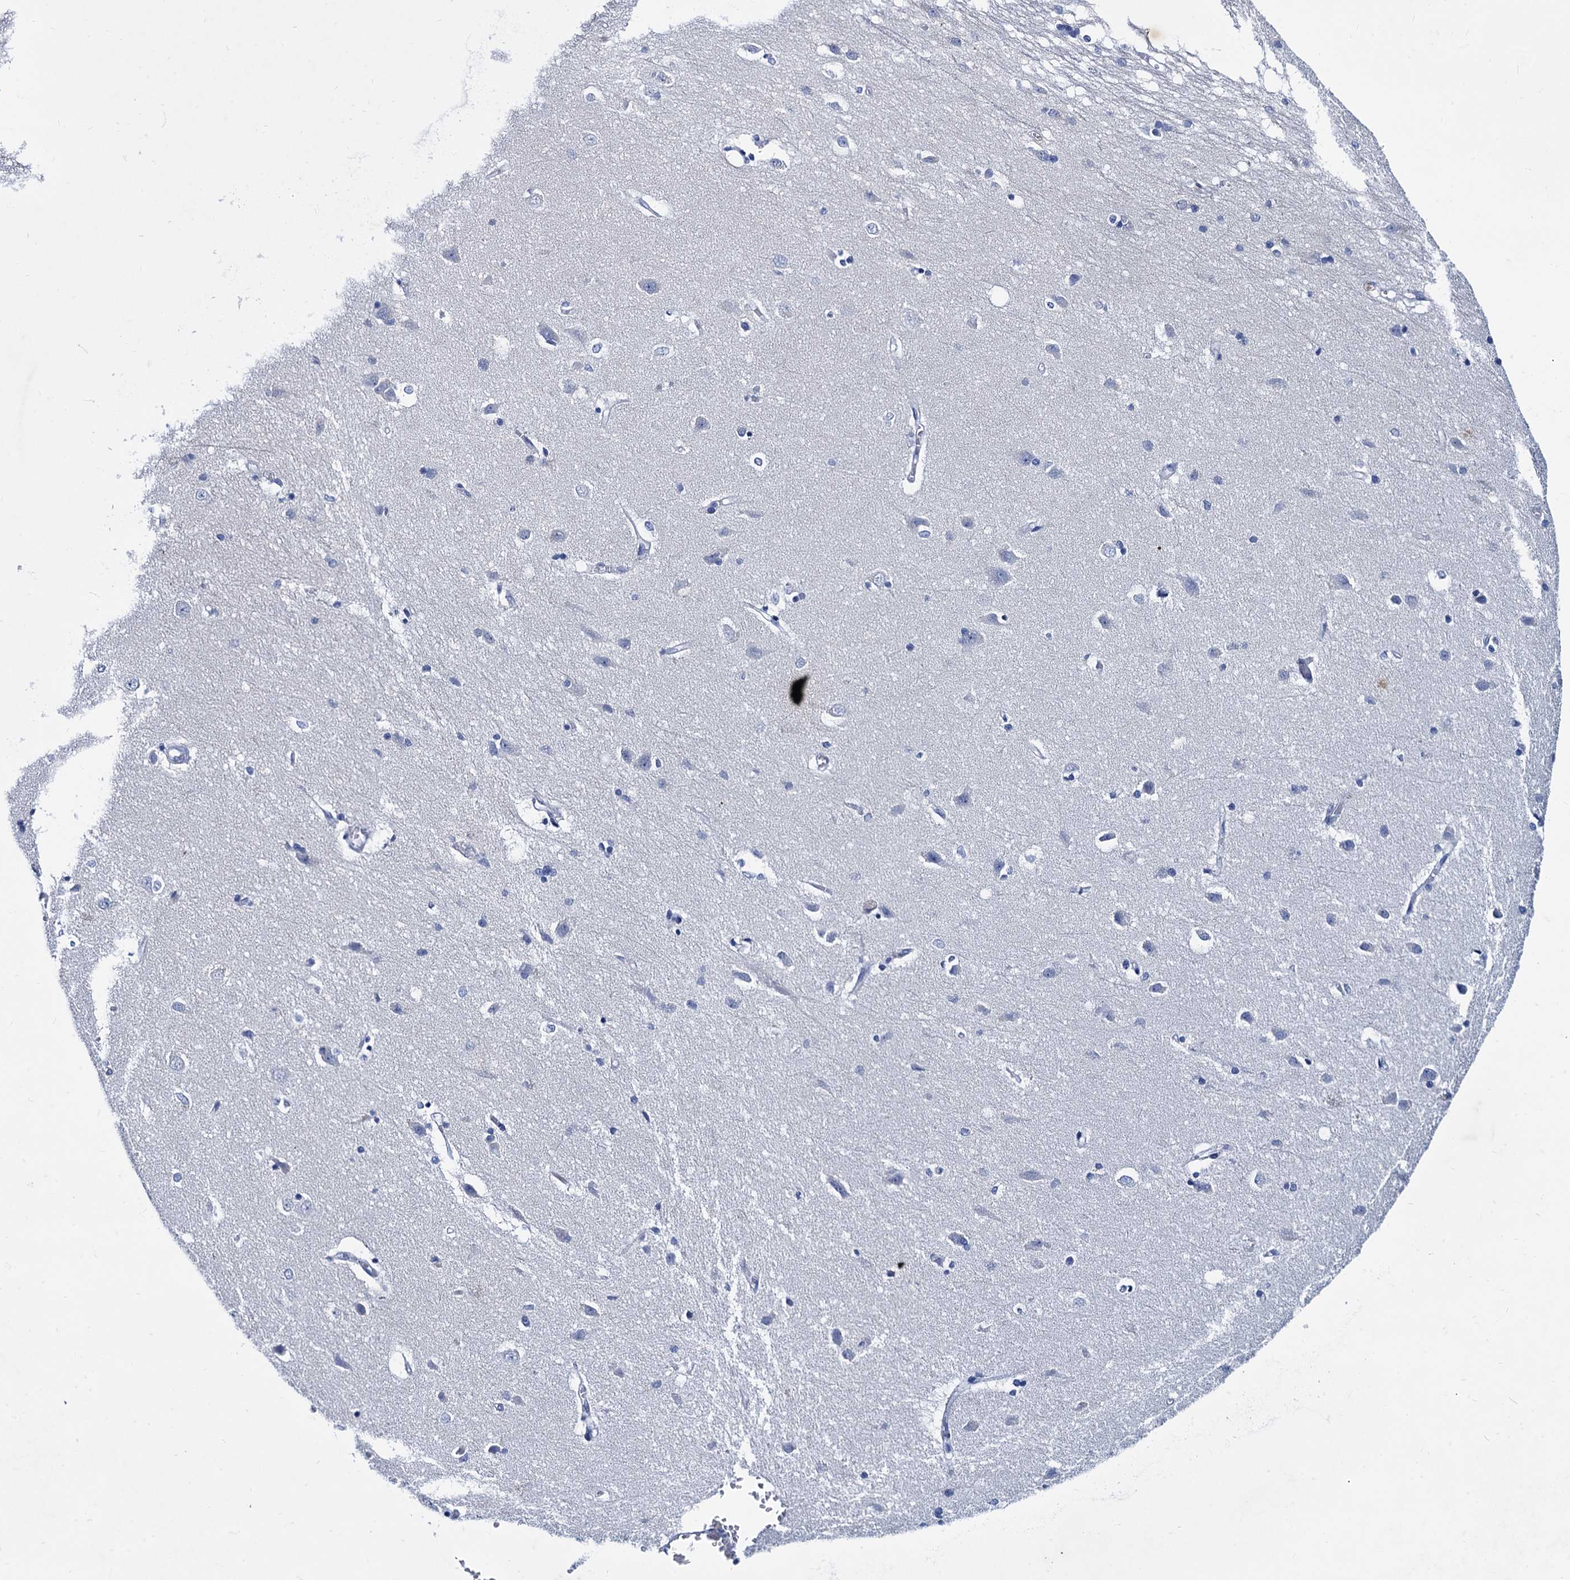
{"staining": {"intensity": "negative", "quantity": "none", "location": "none"}, "tissue": "caudate", "cell_type": "Glial cells", "image_type": "normal", "snomed": [{"axis": "morphology", "description": "Normal tissue, NOS"}, {"axis": "topography", "description": "Lateral ventricle wall"}], "caption": "IHC photomicrograph of normal human caudate stained for a protein (brown), which displays no expression in glial cells.", "gene": "TMEM72", "patient": {"sex": "male", "age": 37}}